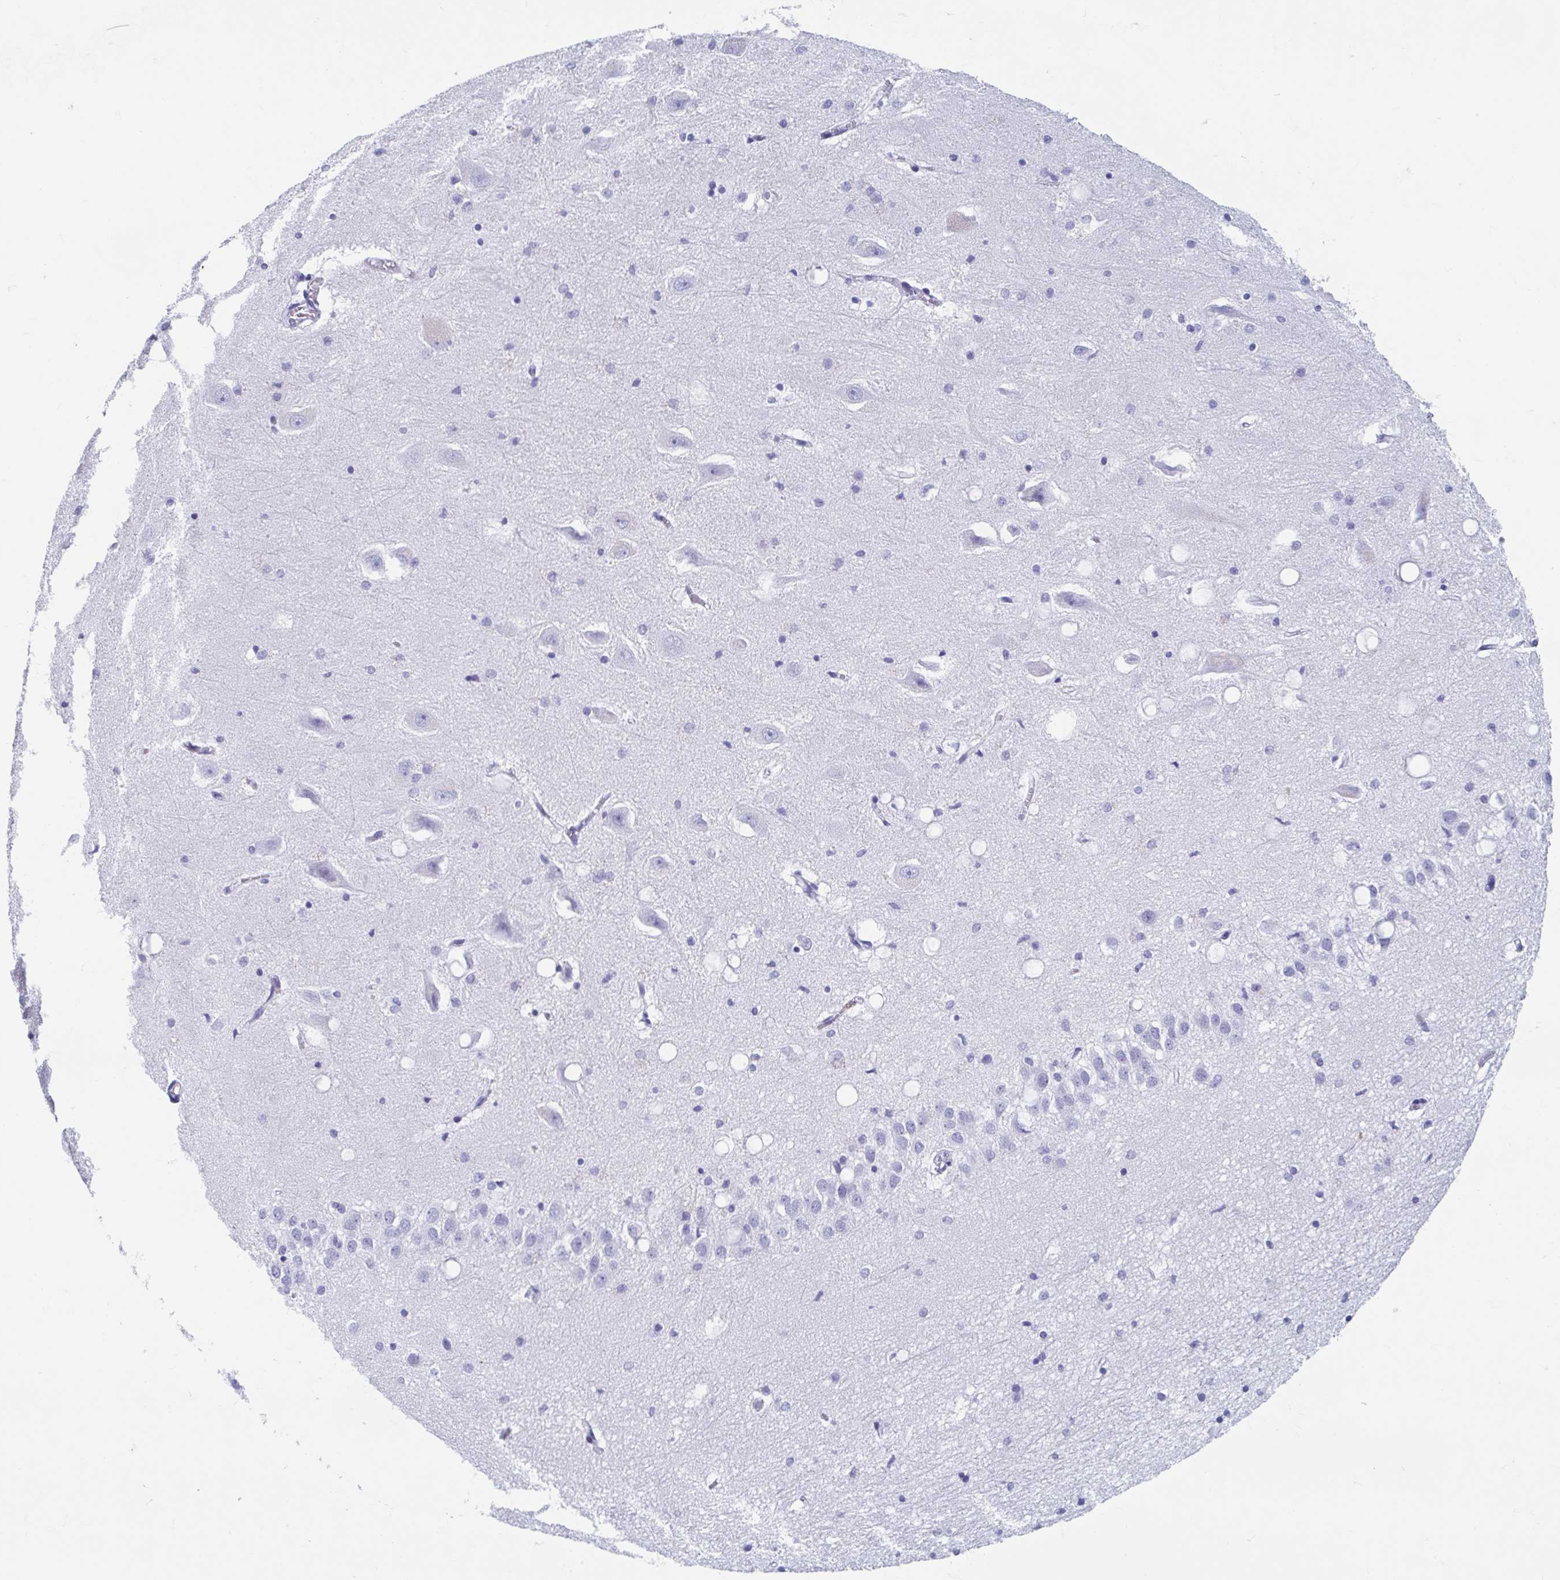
{"staining": {"intensity": "negative", "quantity": "none", "location": "none"}, "tissue": "hippocampus", "cell_type": "Glial cells", "image_type": "normal", "snomed": [{"axis": "morphology", "description": "Normal tissue, NOS"}, {"axis": "topography", "description": "Hippocampus"}], "caption": "DAB (3,3'-diaminobenzidine) immunohistochemical staining of benign human hippocampus shows no significant positivity in glial cells. Brightfield microscopy of immunohistochemistry stained with DAB (3,3'-diaminobenzidine) (brown) and hematoxylin (blue), captured at high magnification.", "gene": "HDGFL1", "patient": {"sex": "male", "age": 58}}